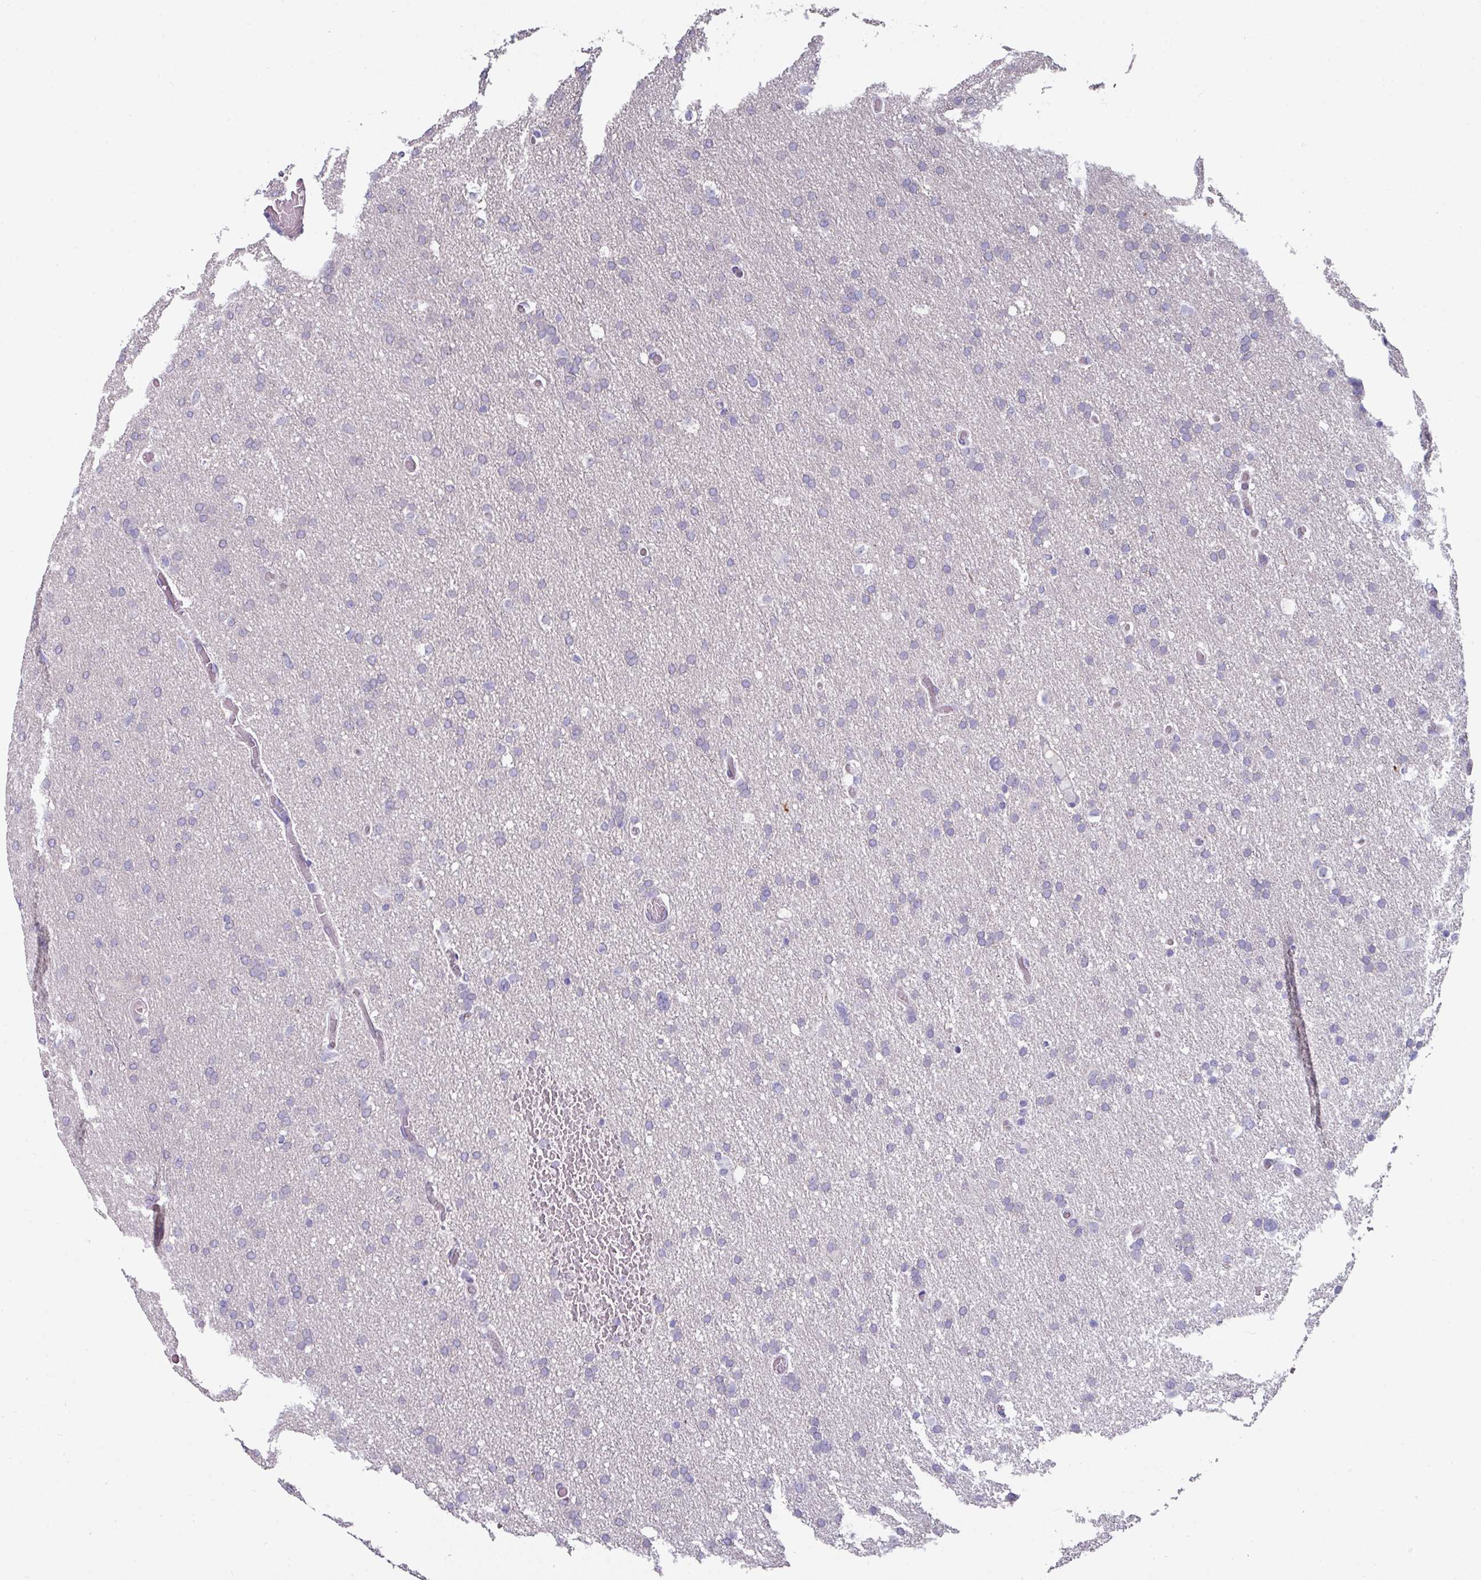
{"staining": {"intensity": "negative", "quantity": "none", "location": "none"}, "tissue": "glioma", "cell_type": "Tumor cells", "image_type": "cancer", "snomed": [{"axis": "morphology", "description": "Glioma, malignant, High grade"}, {"axis": "topography", "description": "Cerebral cortex"}], "caption": "Glioma was stained to show a protein in brown. There is no significant expression in tumor cells.", "gene": "EYA3", "patient": {"sex": "female", "age": 36}}